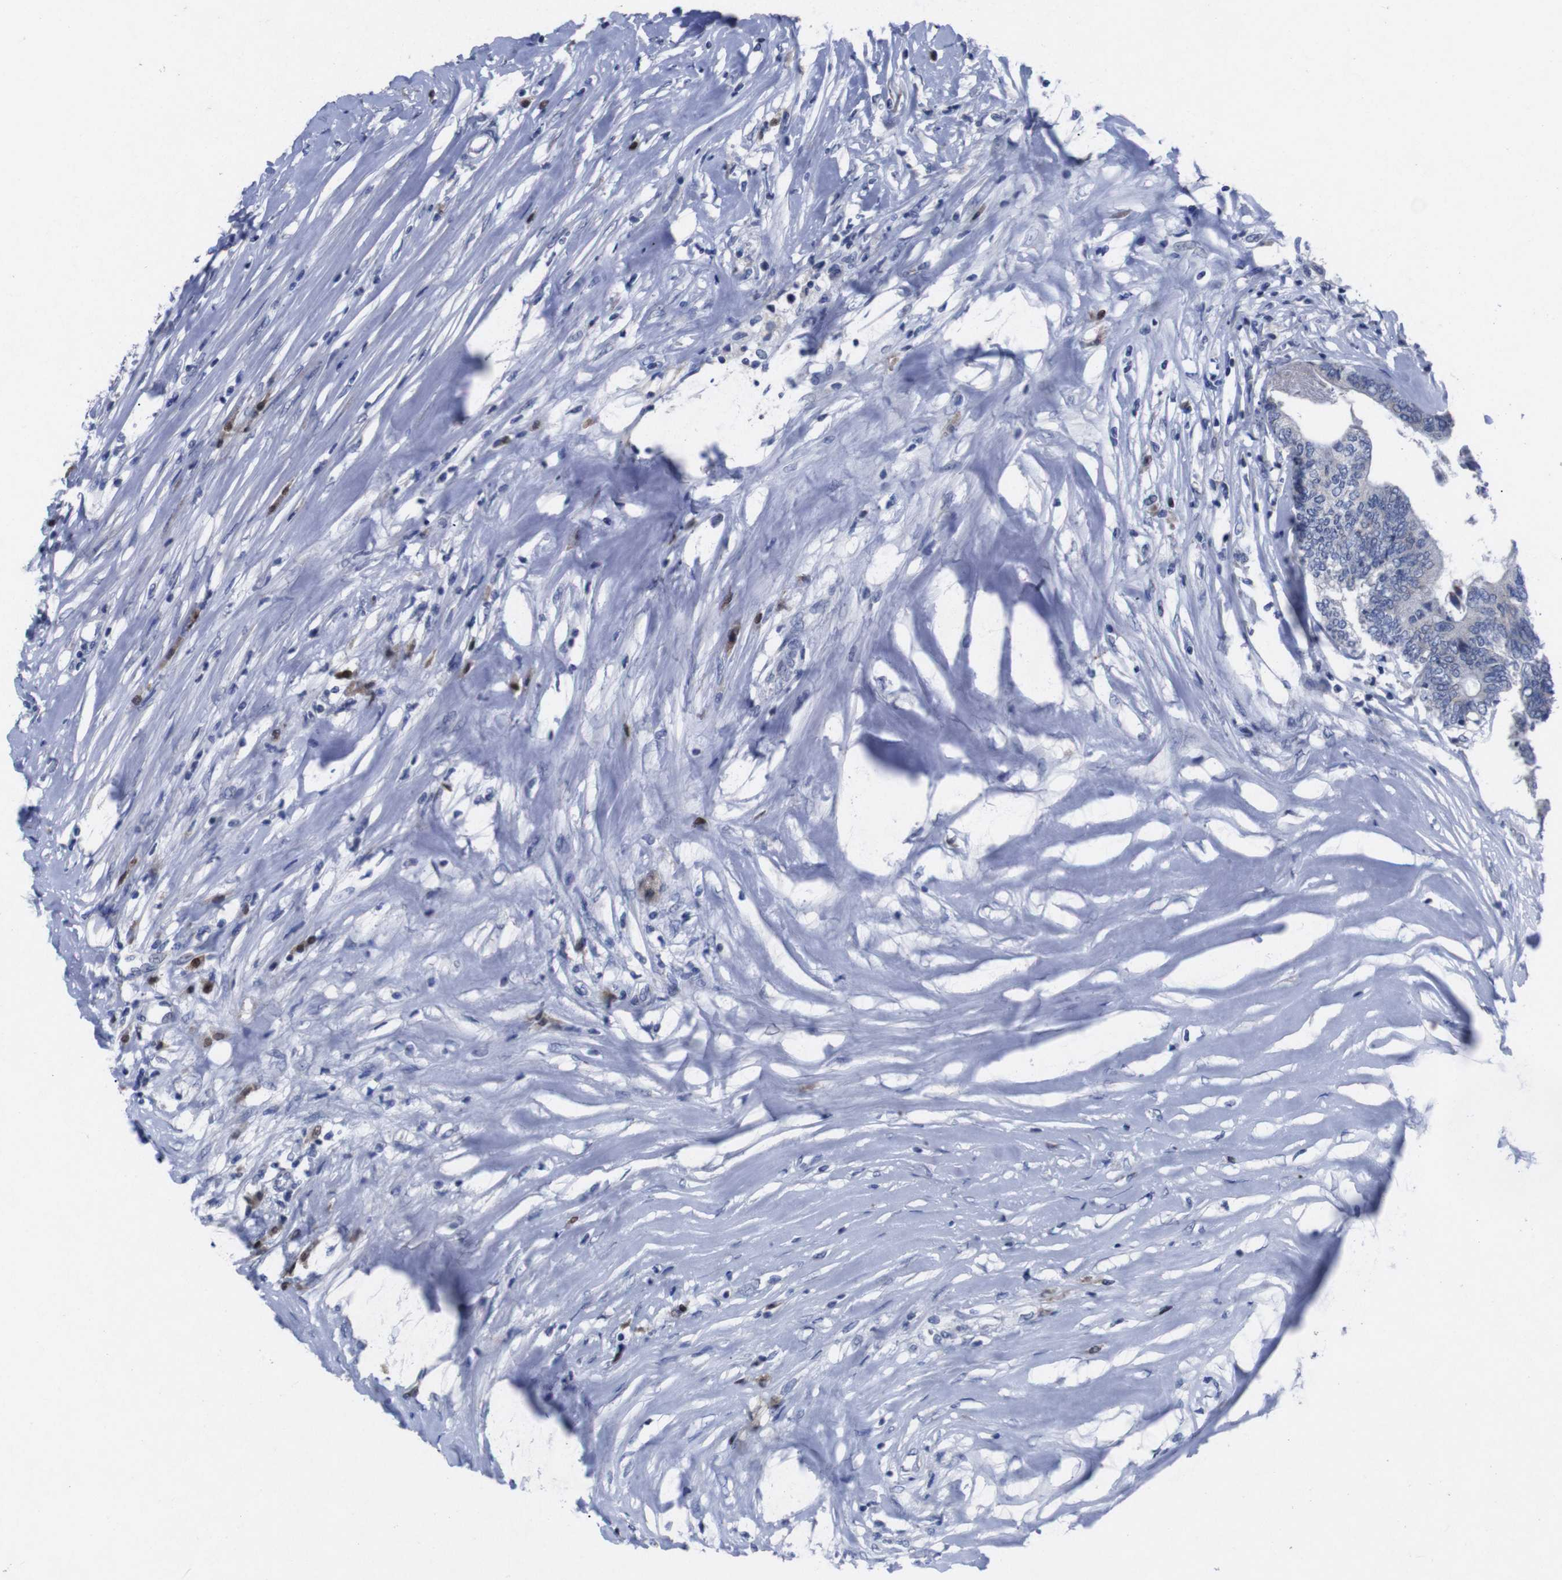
{"staining": {"intensity": "weak", "quantity": "<25%", "location": "cytoplasmic/membranous"}, "tissue": "colorectal cancer", "cell_type": "Tumor cells", "image_type": "cancer", "snomed": [{"axis": "morphology", "description": "Adenocarcinoma, NOS"}, {"axis": "topography", "description": "Rectum"}], "caption": "Tumor cells show no significant positivity in colorectal adenocarcinoma. (DAB (3,3'-diaminobenzidine) immunohistochemistry visualized using brightfield microscopy, high magnification).", "gene": "IRF4", "patient": {"sex": "male", "age": 63}}